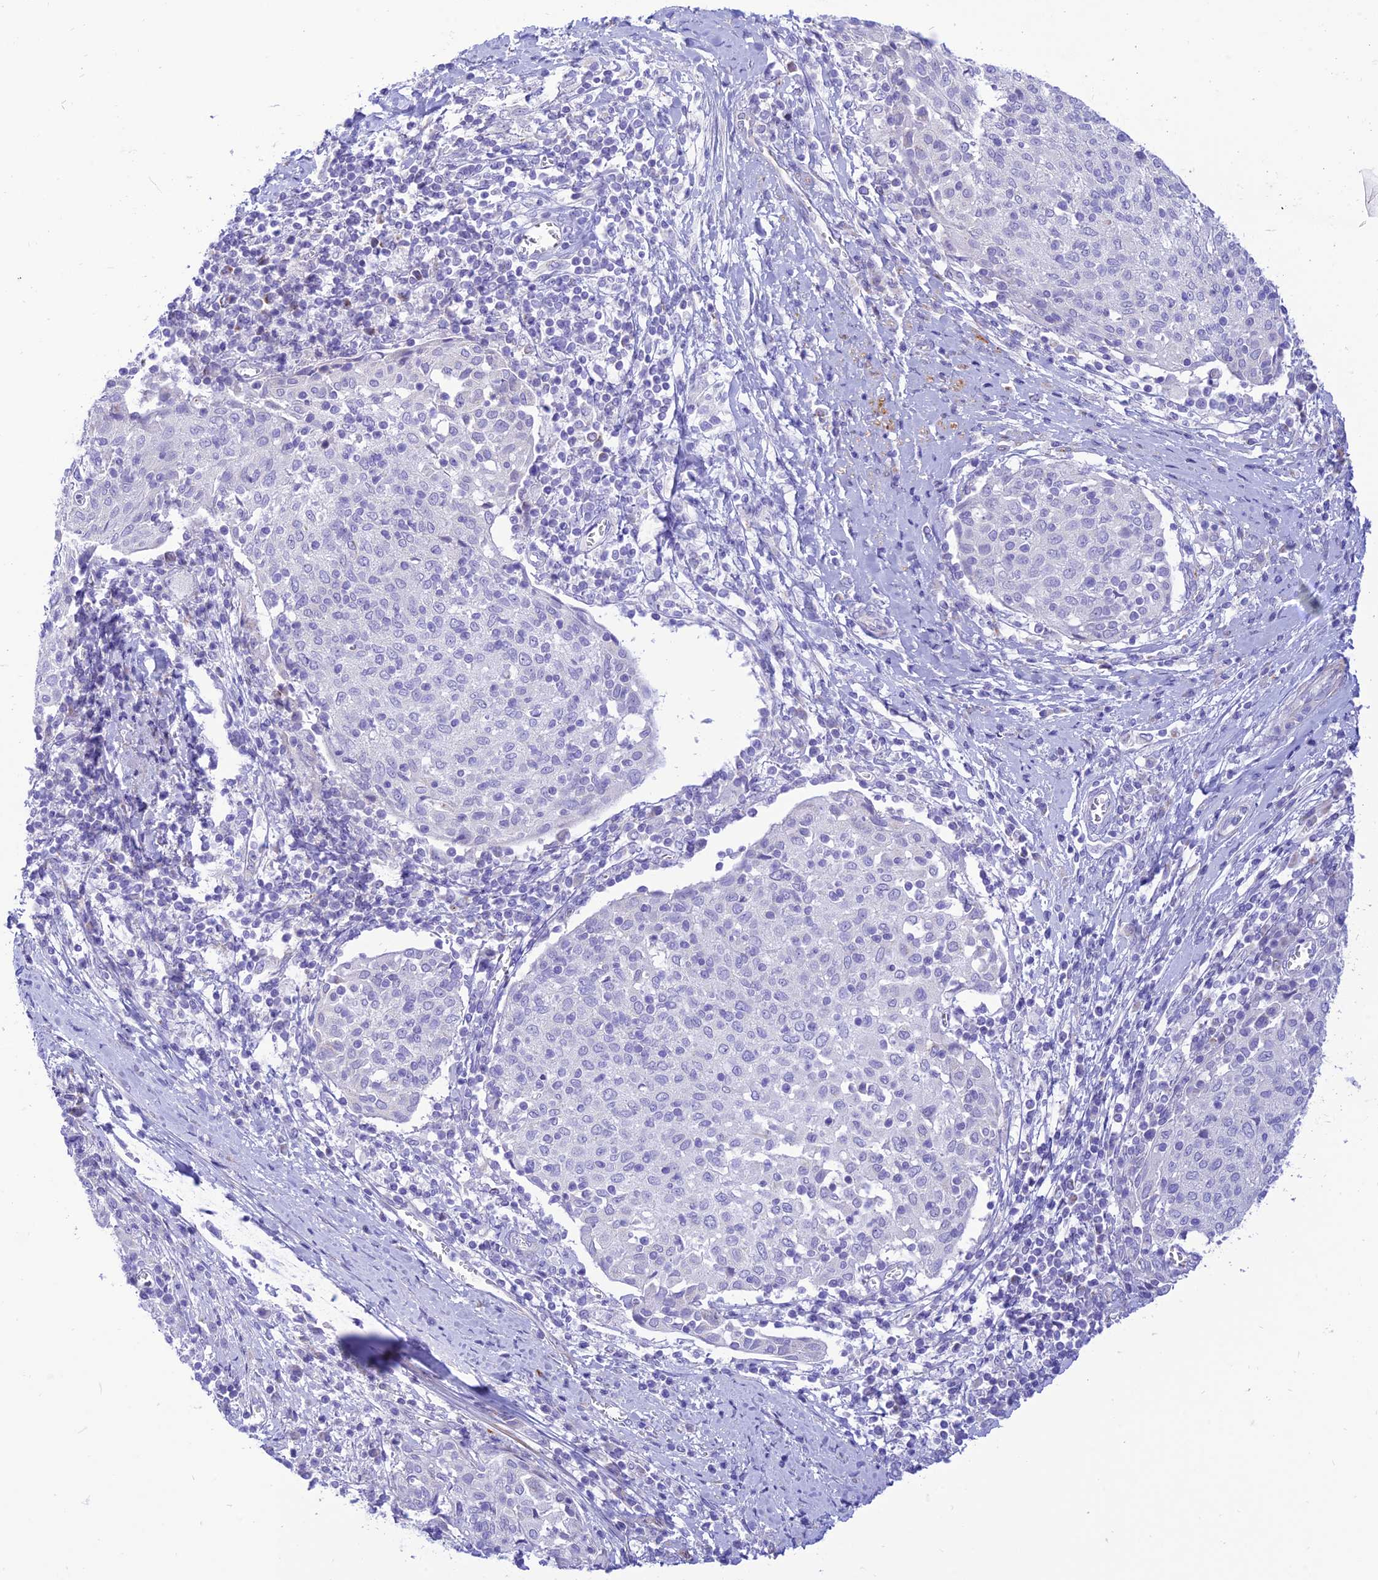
{"staining": {"intensity": "negative", "quantity": "none", "location": "none"}, "tissue": "cervical cancer", "cell_type": "Tumor cells", "image_type": "cancer", "snomed": [{"axis": "morphology", "description": "Squamous cell carcinoma, NOS"}, {"axis": "topography", "description": "Cervix"}], "caption": "Squamous cell carcinoma (cervical) stained for a protein using immunohistochemistry reveals no staining tumor cells.", "gene": "FAM186B", "patient": {"sex": "female", "age": 52}}